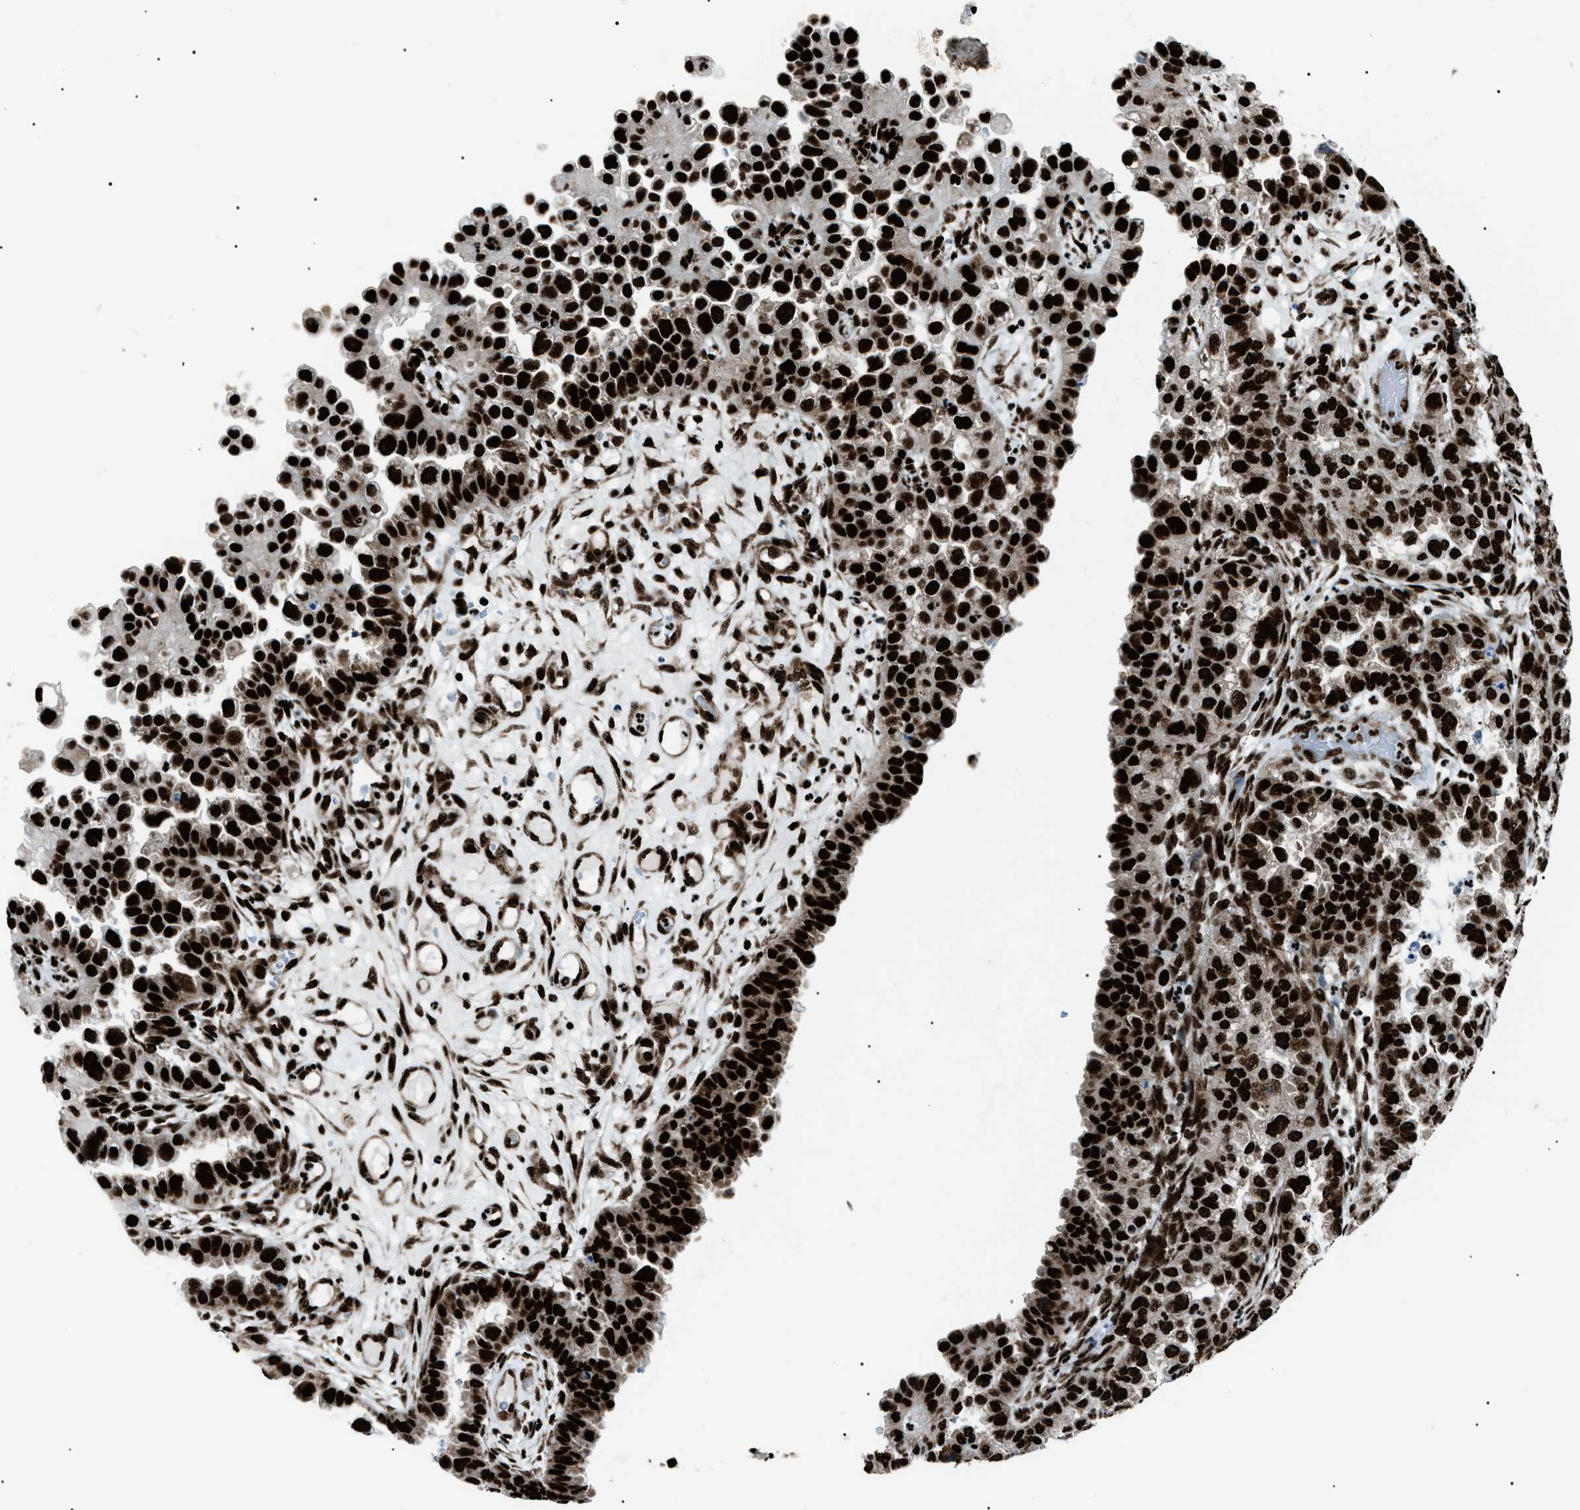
{"staining": {"intensity": "strong", "quantity": ">75%", "location": "nuclear"}, "tissue": "endometrial cancer", "cell_type": "Tumor cells", "image_type": "cancer", "snomed": [{"axis": "morphology", "description": "Adenocarcinoma, NOS"}, {"axis": "topography", "description": "Endometrium"}], "caption": "IHC of adenocarcinoma (endometrial) displays high levels of strong nuclear expression in approximately >75% of tumor cells.", "gene": "HNRNPK", "patient": {"sex": "female", "age": 85}}